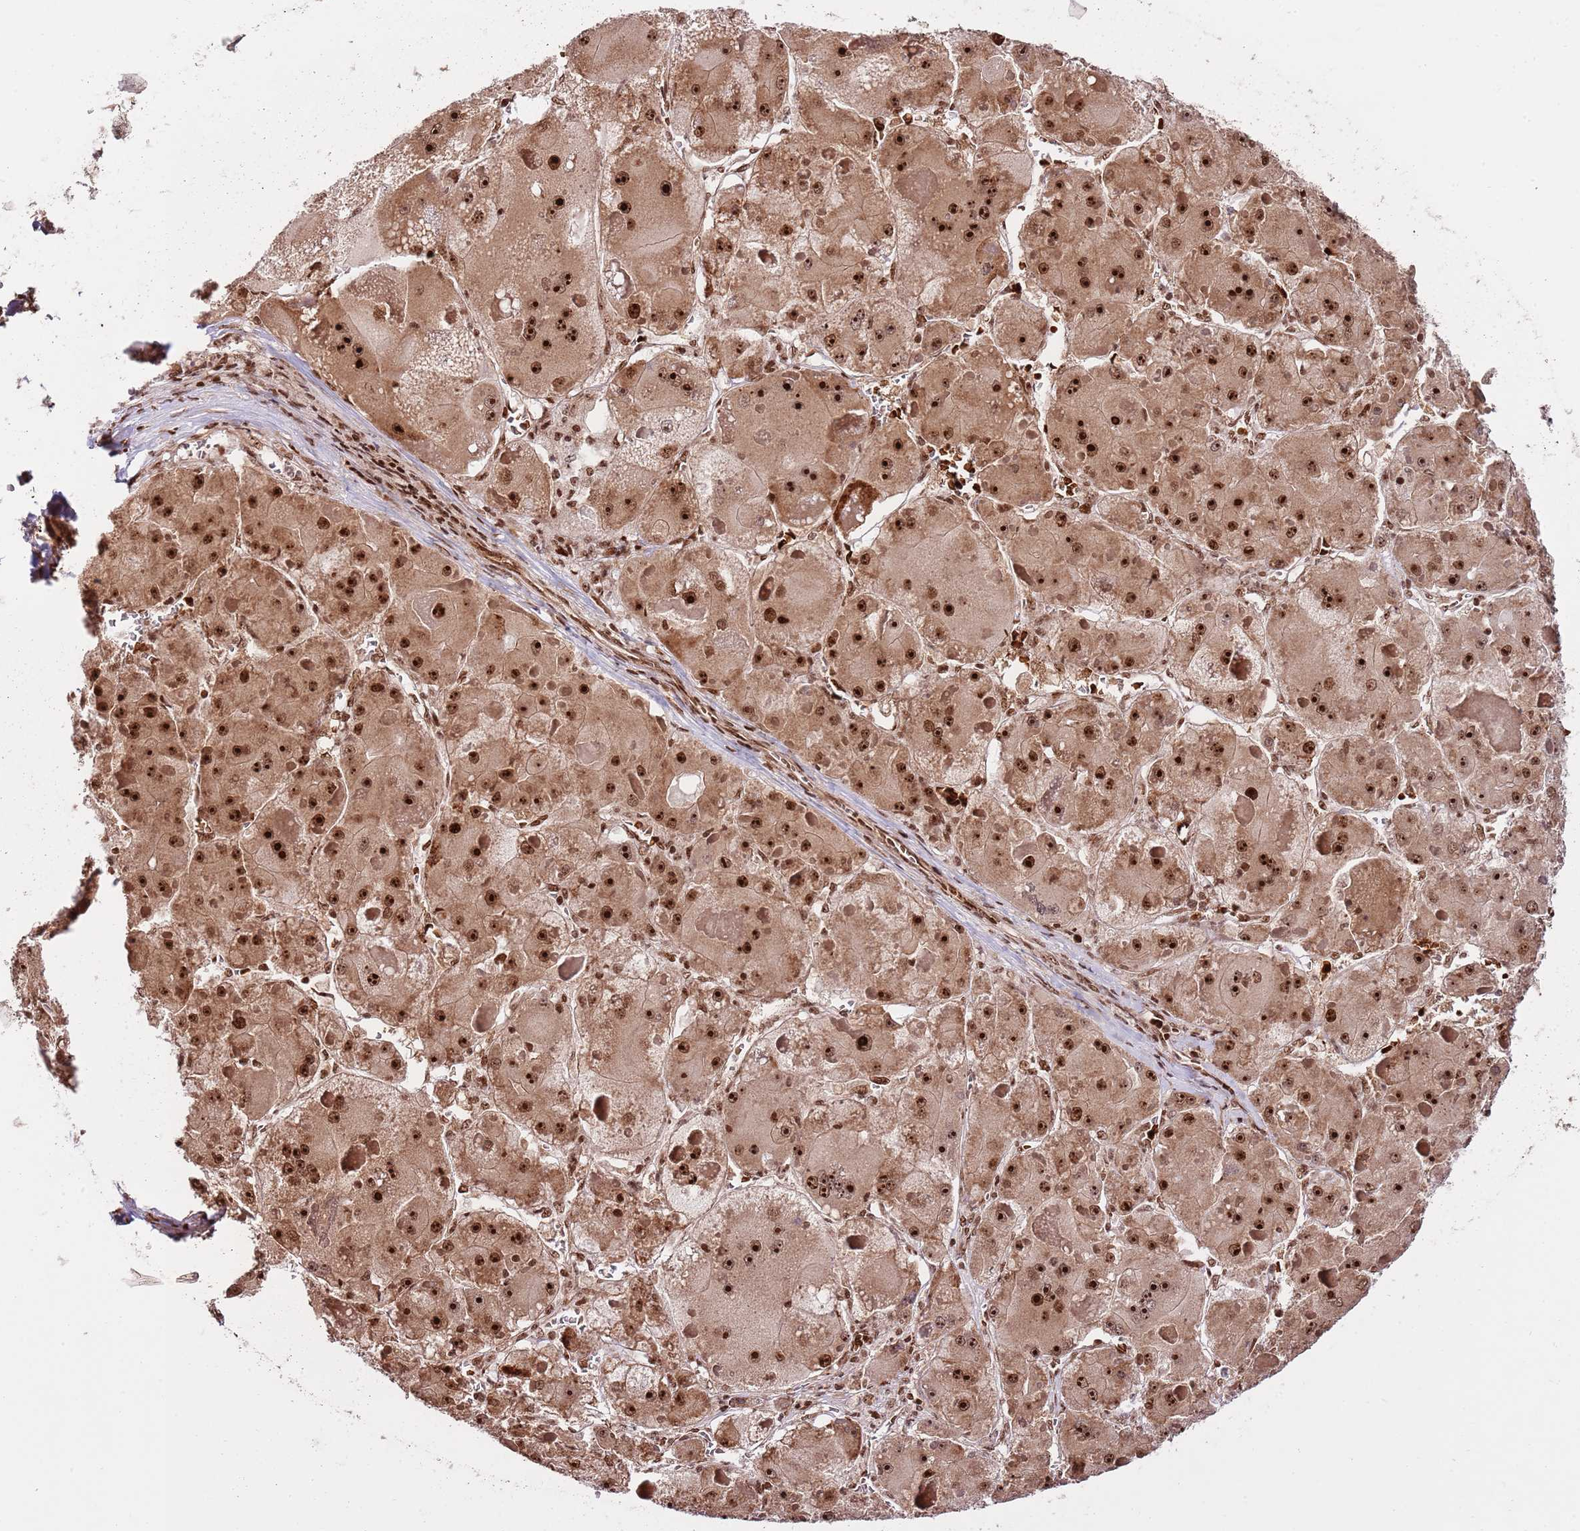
{"staining": {"intensity": "strong", "quantity": ">75%", "location": "cytoplasmic/membranous,nuclear"}, "tissue": "liver cancer", "cell_type": "Tumor cells", "image_type": "cancer", "snomed": [{"axis": "morphology", "description": "Carcinoma, Hepatocellular, NOS"}, {"axis": "topography", "description": "Liver"}], "caption": "Liver cancer (hepatocellular carcinoma) was stained to show a protein in brown. There is high levels of strong cytoplasmic/membranous and nuclear positivity in approximately >75% of tumor cells.", "gene": "RIF1", "patient": {"sex": "female", "age": 73}}